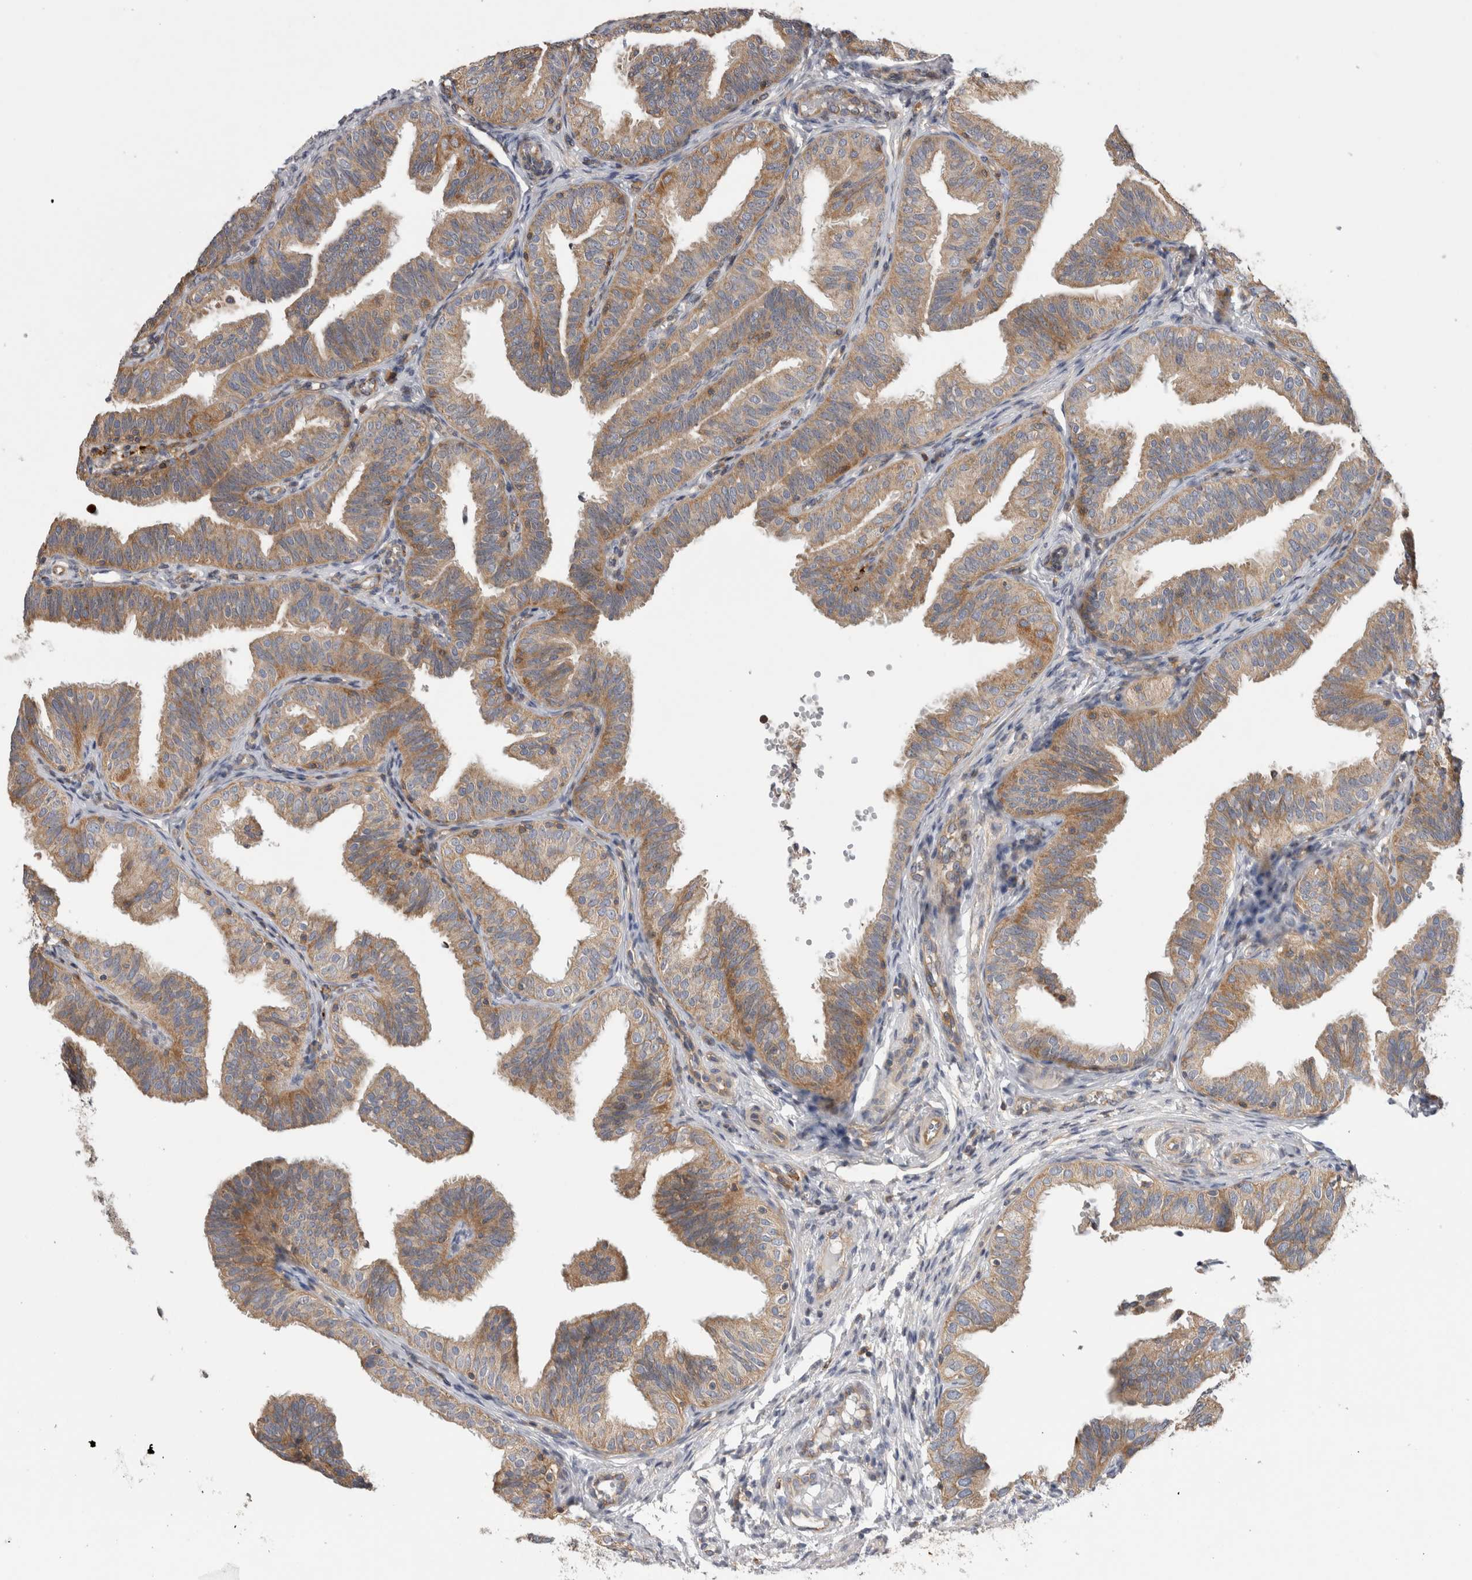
{"staining": {"intensity": "moderate", "quantity": ">75%", "location": "cytoplasmic/membranous"}, "tissue": "fallopian tube", "cell_type": "Glandular cells", "image_type": "normal", "snomed": [{"axis": "morphology", "description": "Normal tissue, NOS"}, {"axis": "topography", "description": "Fallopian tube"}], "caption": "This micrograph reveals immunohistochemistry staining of benign human fallopian tube, with medium moderate cytoplasmic/membranous staining in about >75% of glandular cells.", "gene": "GRIK2", "patient": {"sex": "female", "age": 35}}